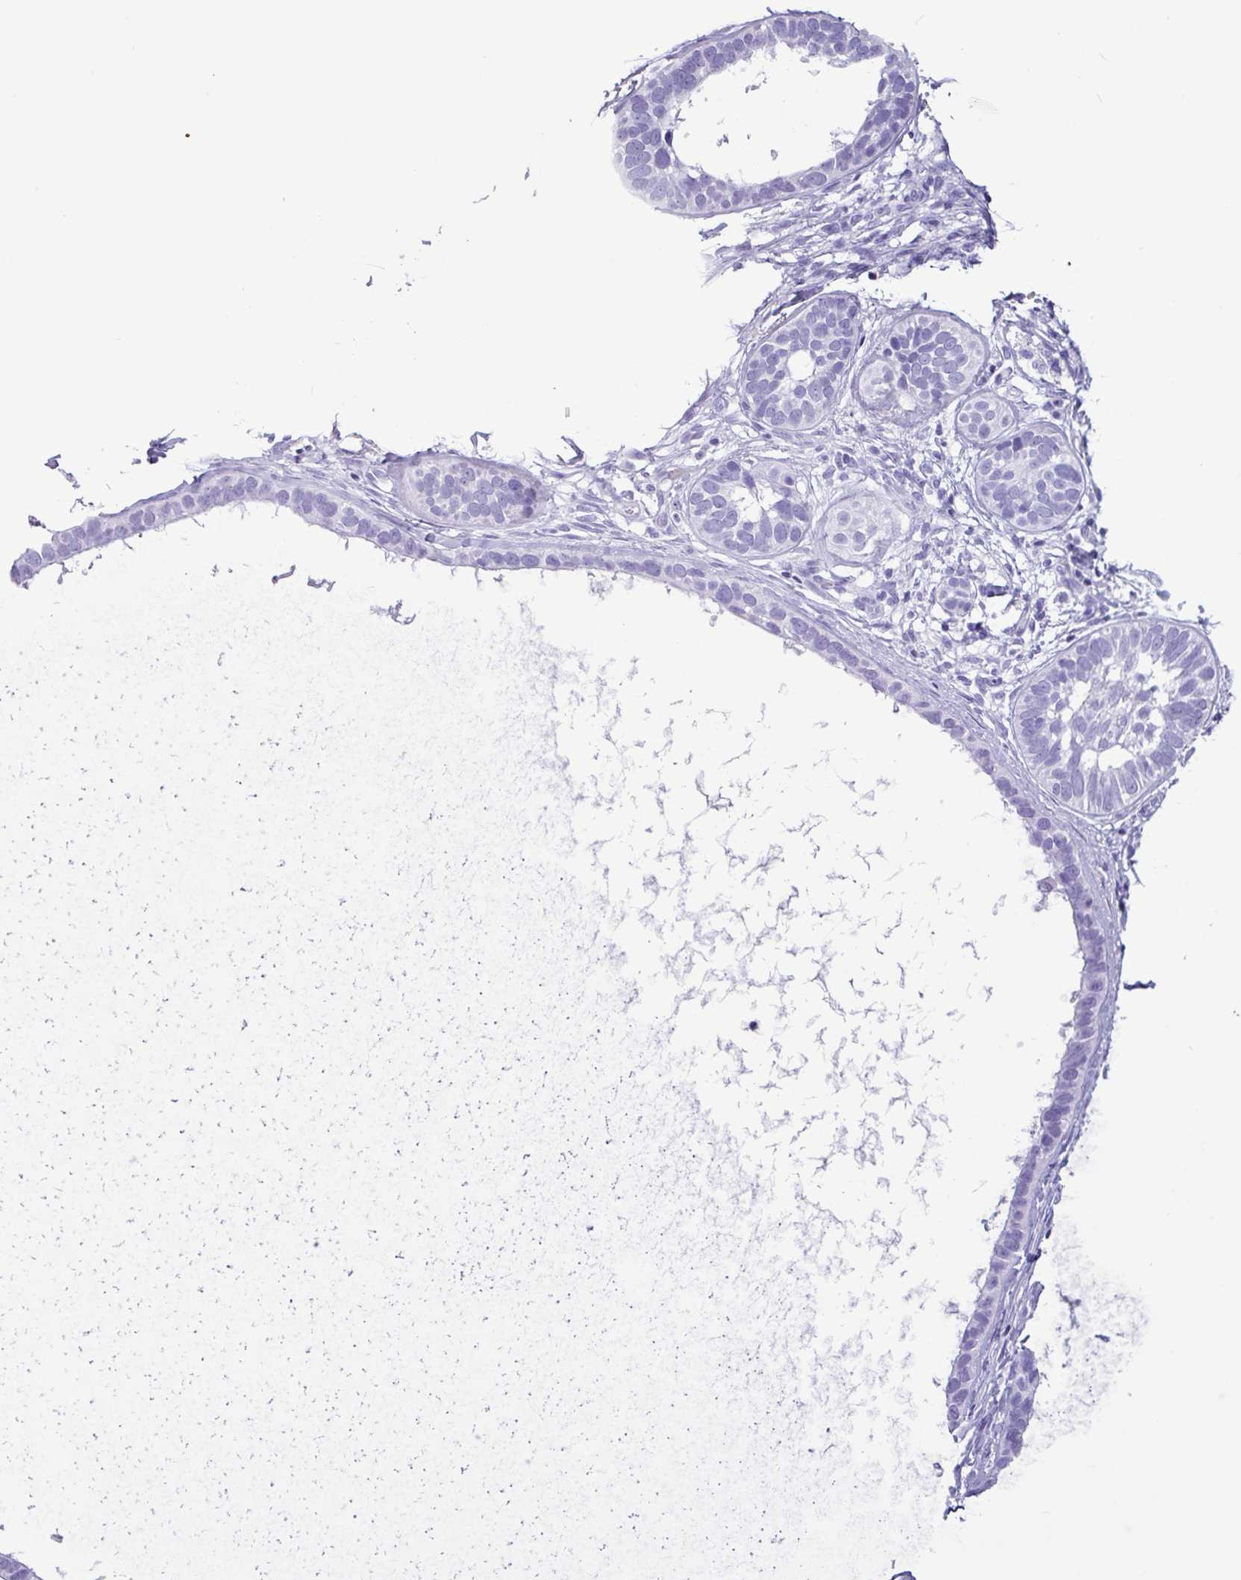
{"staining": {"intensity": "negative", "quantity": "none", "location": "none"}, "tissue": "skin cancer", "cell_type": "Tumor cells", "image_type": "cancer", "snomed": [{"axis": "morphology", "description": "Basal cell carcinoma"}, {"axis": "topography", "description": "Skin"}], "caption": "DAB (3,3'-diaminobenzidine) immunohistochemical staining of human skin basal cell carcinoma demonstrates no significant positivity in tumor cells.", "gene": "CKMT2", "patient": {"sex": "male", "age": 62}}